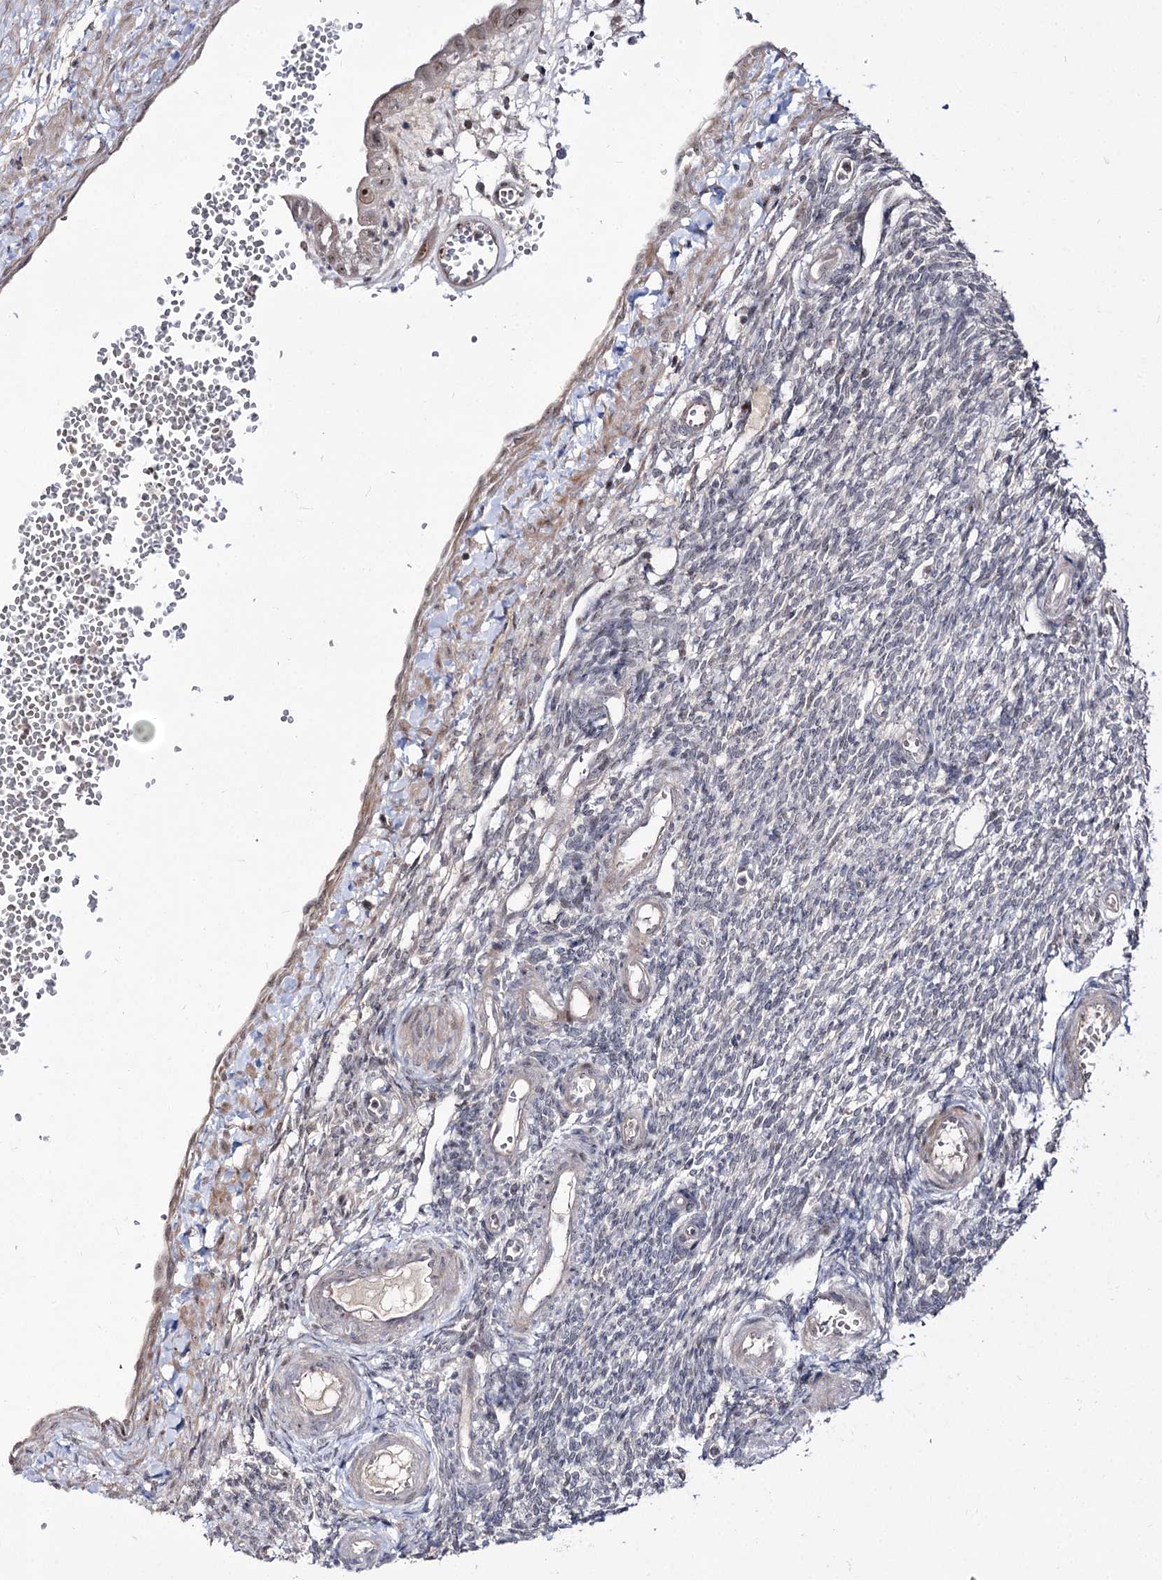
{"staining": {"intensity": "negative", "quantity": "none", "location": "none"}, "tissue": "ovary", "cell_type": "Ovarian stroma cells", "image_type": "normal", "snomed": [{"axis": "morphology", "description": "Normal tissue, NOS"}, {"axis": "morphology", "description": "Cyst, NOS"}, {"axis": "topography", "description": "Ovary"}], "caption": "This is an immunohistochemistry histopathology image of benign human ovary. There is no positivity in ovarian stroma cells.", "gene": "RRP9", "patient": {"sex": "female", "age": 33}}